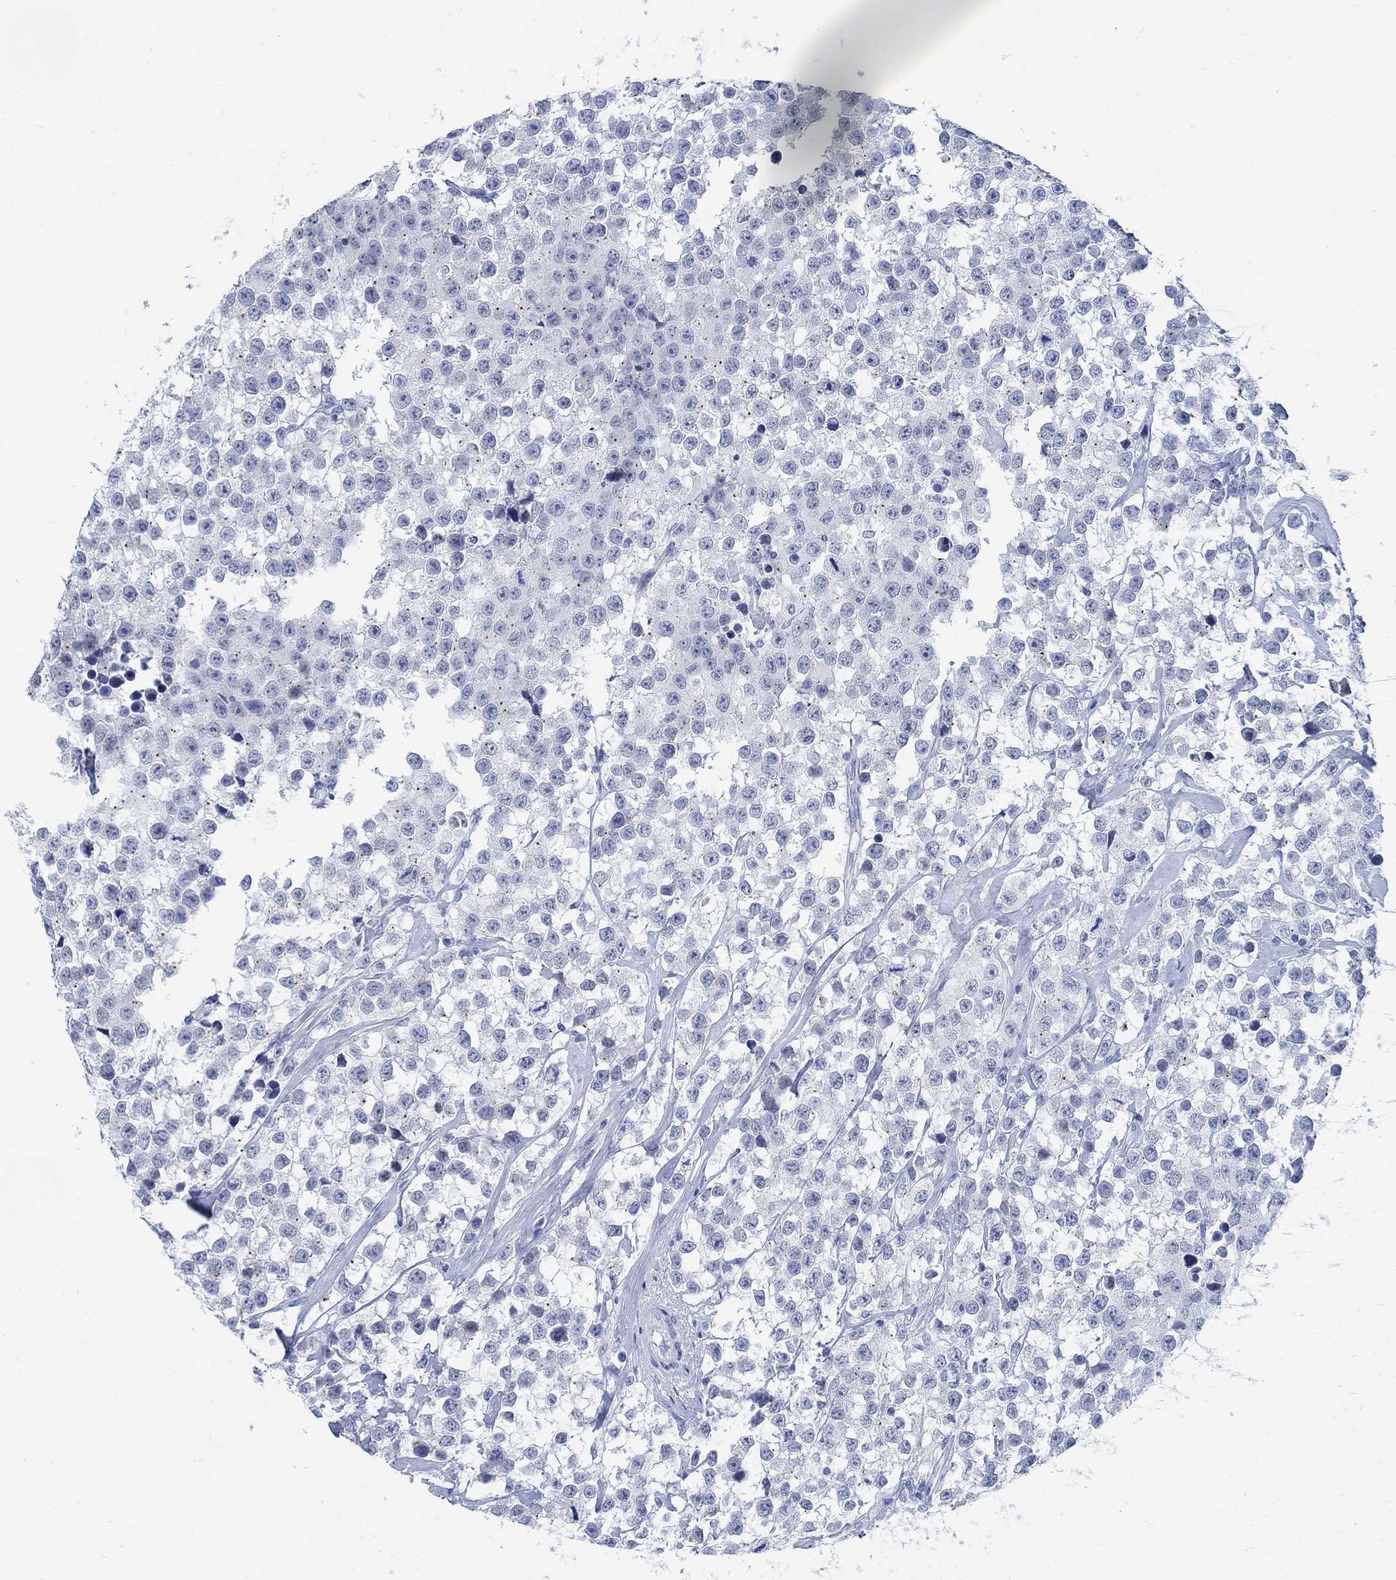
{"staining": {"intensity": "negative", "quantity": "none", "location": "none"}, "tissue": "testis cancer", "cell_type": "Tumor cells", "image_type": "cancer", "snomed": [{"axis": "morphology", "description": "Seminoma, NOS"}, {"axis": "topography", "description": "Testis"}], "caption": "High magnification brightfield microscopy of testis seminoma stained with DAB (3,3'-diaminobenzidine) (brown) and counterstained with hematoxylin (blue): tumor cells show no significant expression.", "gene": "CAMK2N1", "patient": {"sex": "male", "age": 59}}